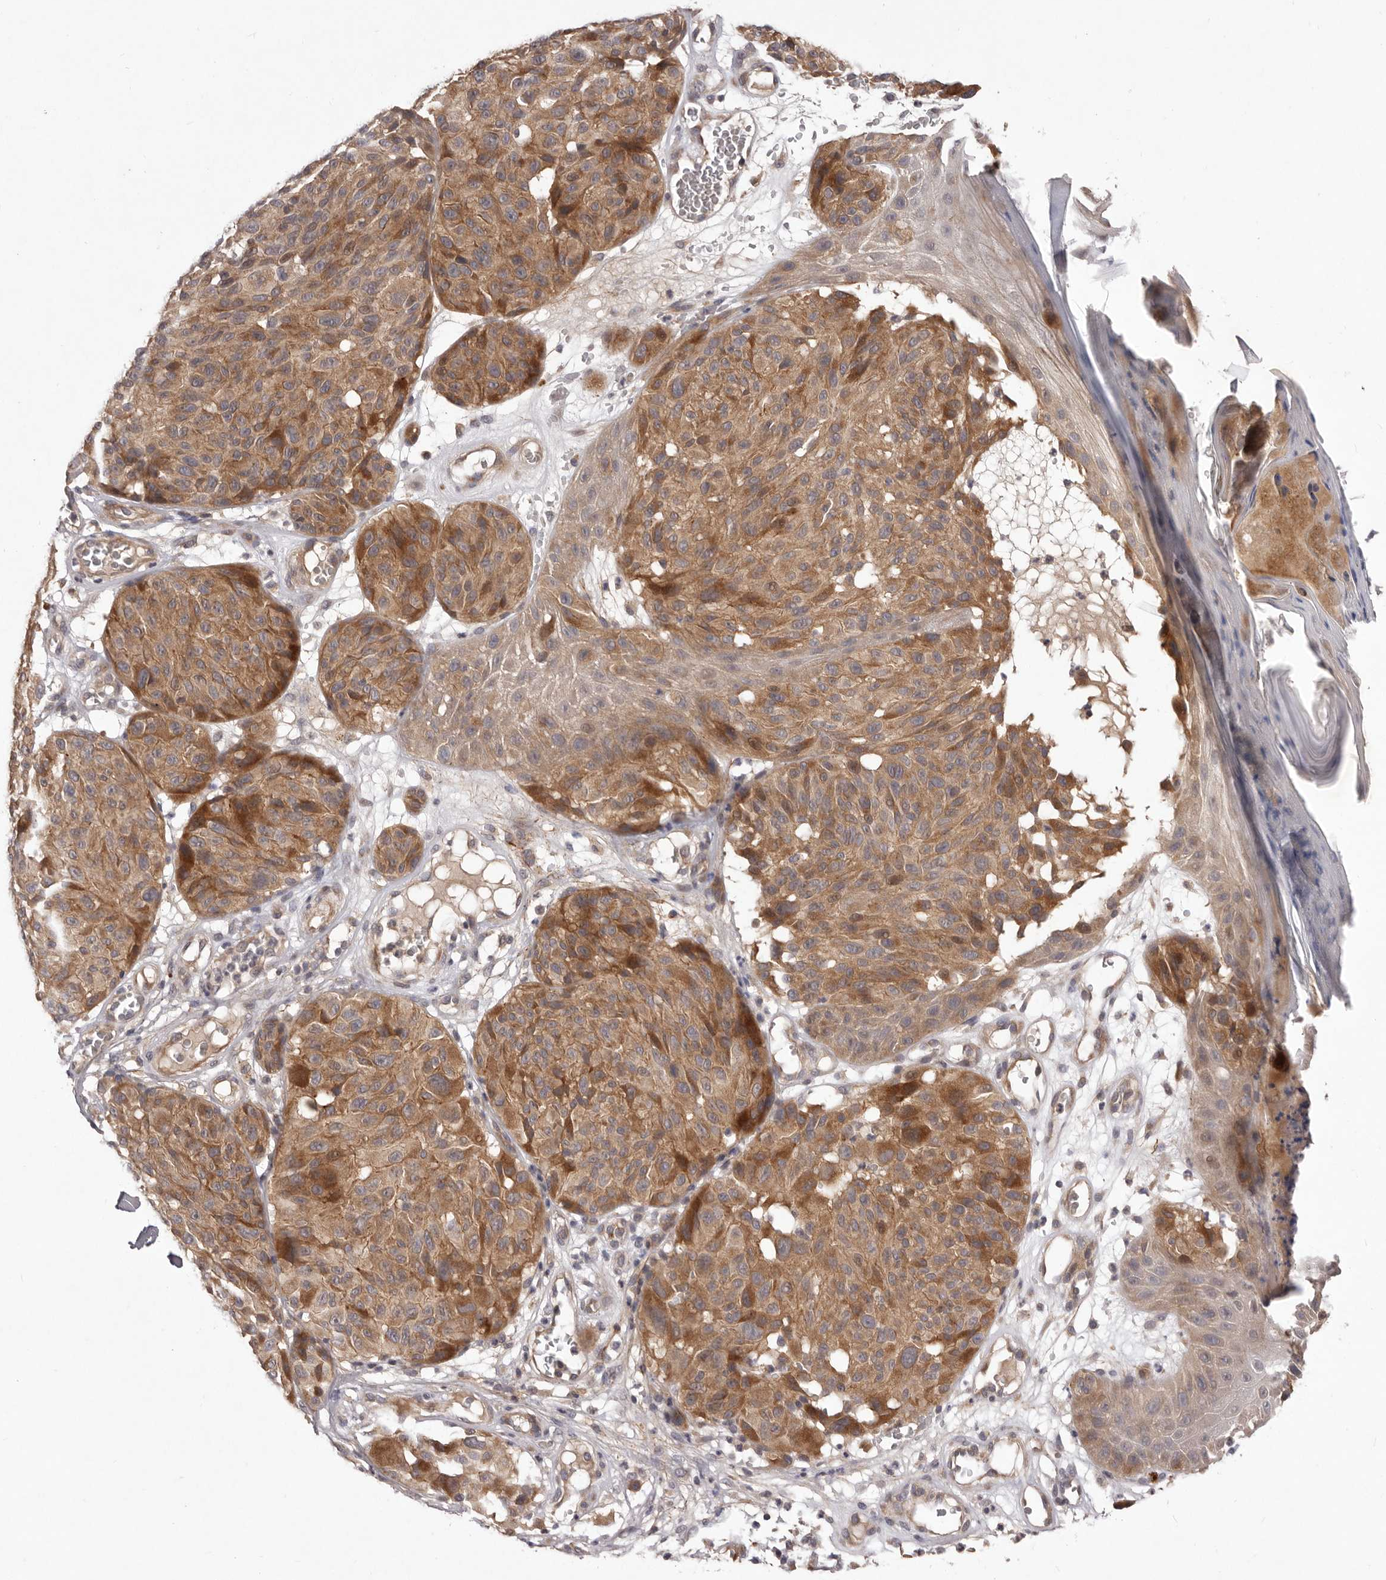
{"staining": {"intensity": "moderate", "quantity": ">75%", "location": "cytoplasmic/membranous"}, "tissue": "melanoma", "cell_type": "Tumor cells", "image_type": "cancer", "snomed": [{"axis": "morphology", "description": "Malignant melanoma, NOS"}, {"axis": "topography", "description": "Skin"}], "caption": "Protein expression analysis of melanoma shows moderate cytoplasmic/membranous expression in about >75% of tumor cells.", "gene": "HBS1L", "patient": {"sex": "male", "age": 83}}